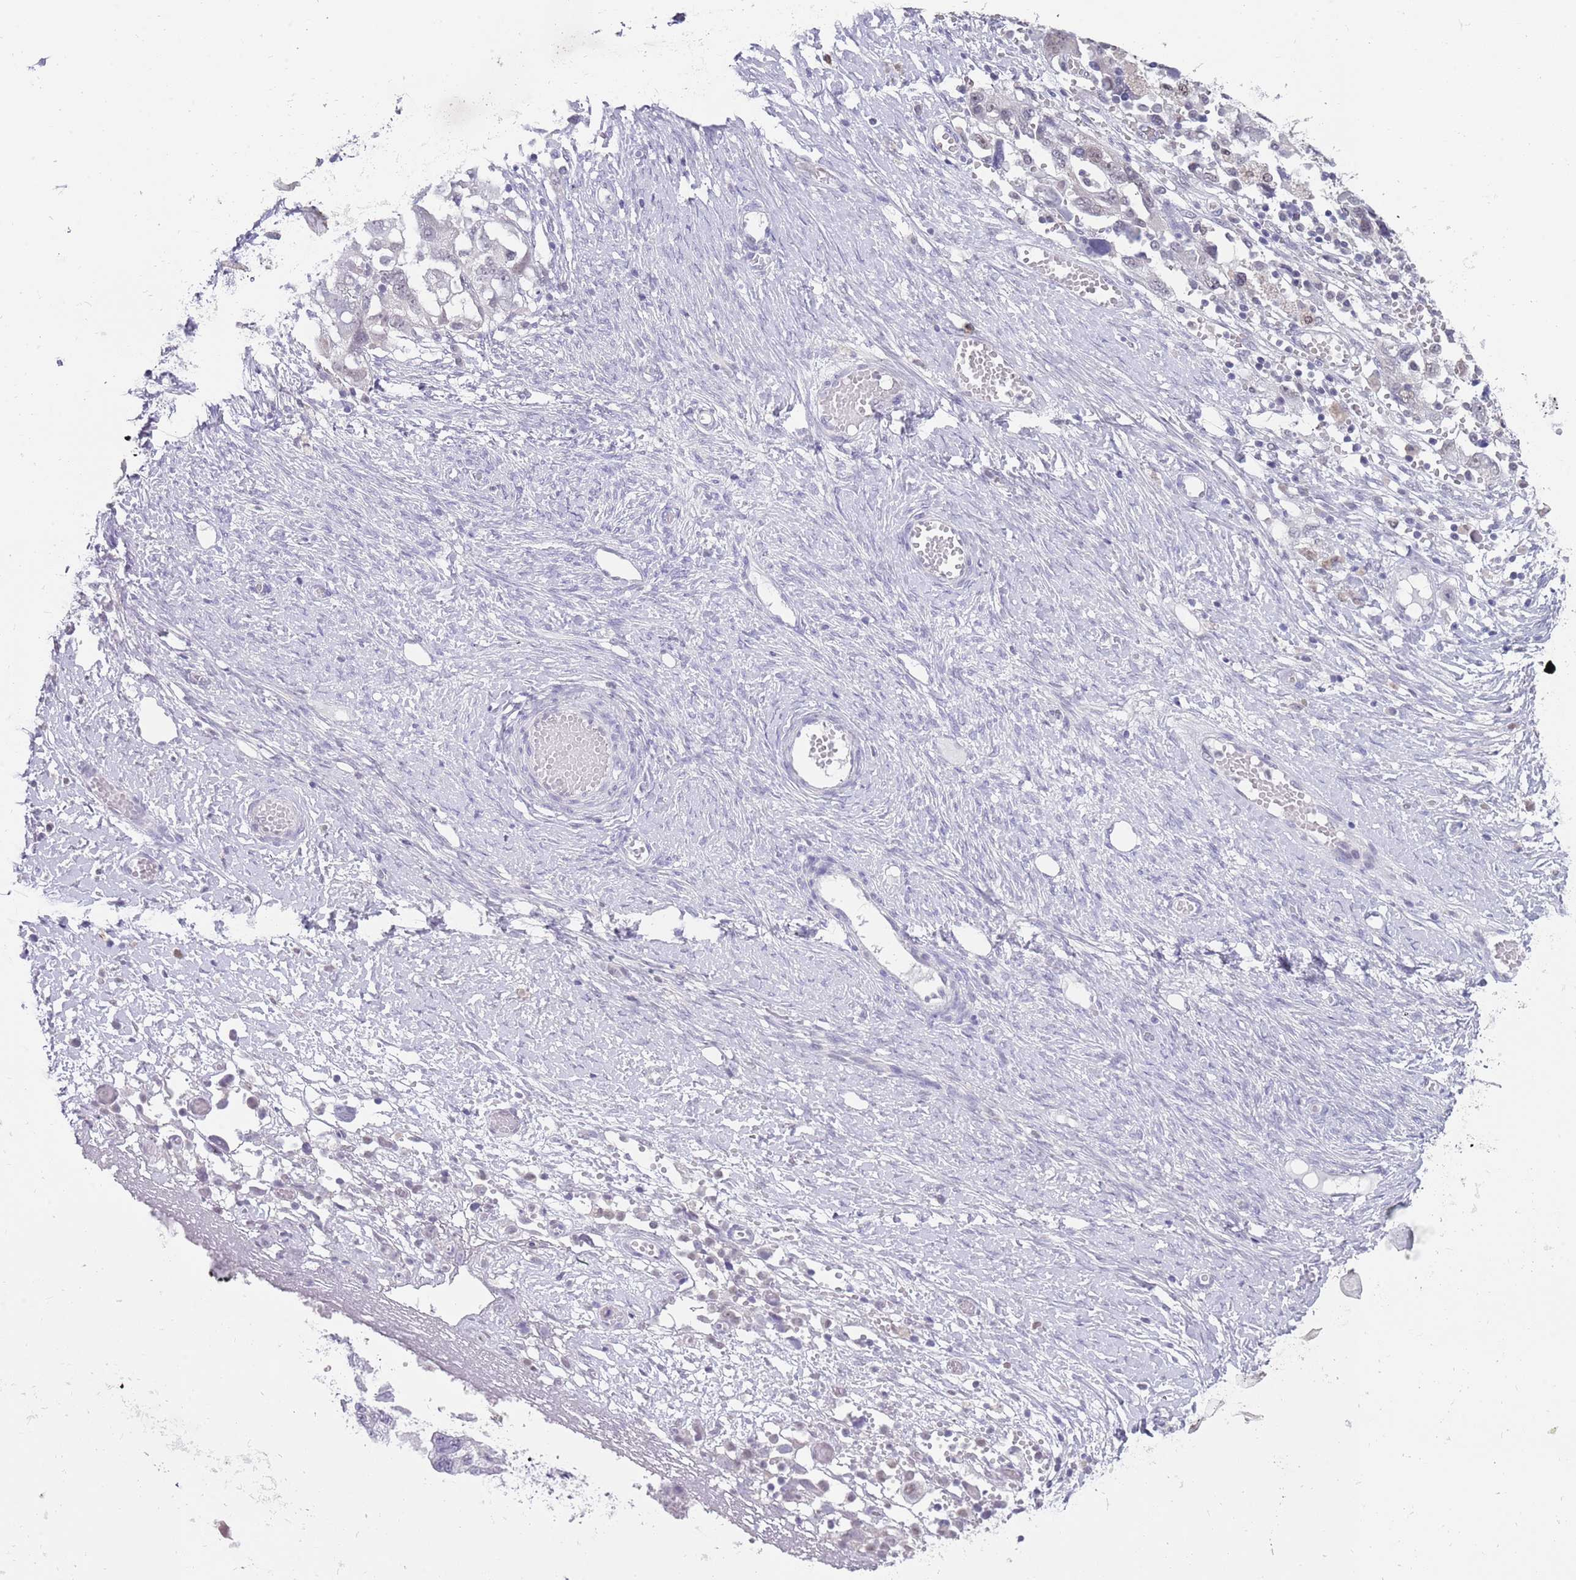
{"staining": {"intensity": "negative", "quantity": "none", "location": "none"}, "tissue": "ovarian cancer", "cell_type": "Tumor cells", "image_type": "cancer", "snomed": [{"axis": "morphology", "description": "Carcinoma, NOS"}, {"axis": "morphology", "description": "Cystadenocarcinoma, serous, NOS"}, {"axis": "topography", "description": "Ovary"}], "caption": "The image reveals no significant staining in tumor cells of ovarian cancer (serous cystadenocarcinoma). (DAB IHC visualized using brightfield microscopy, high magnification).", "gene": "SEPHS2", "patient": {"sex": "female", "age": 69}}